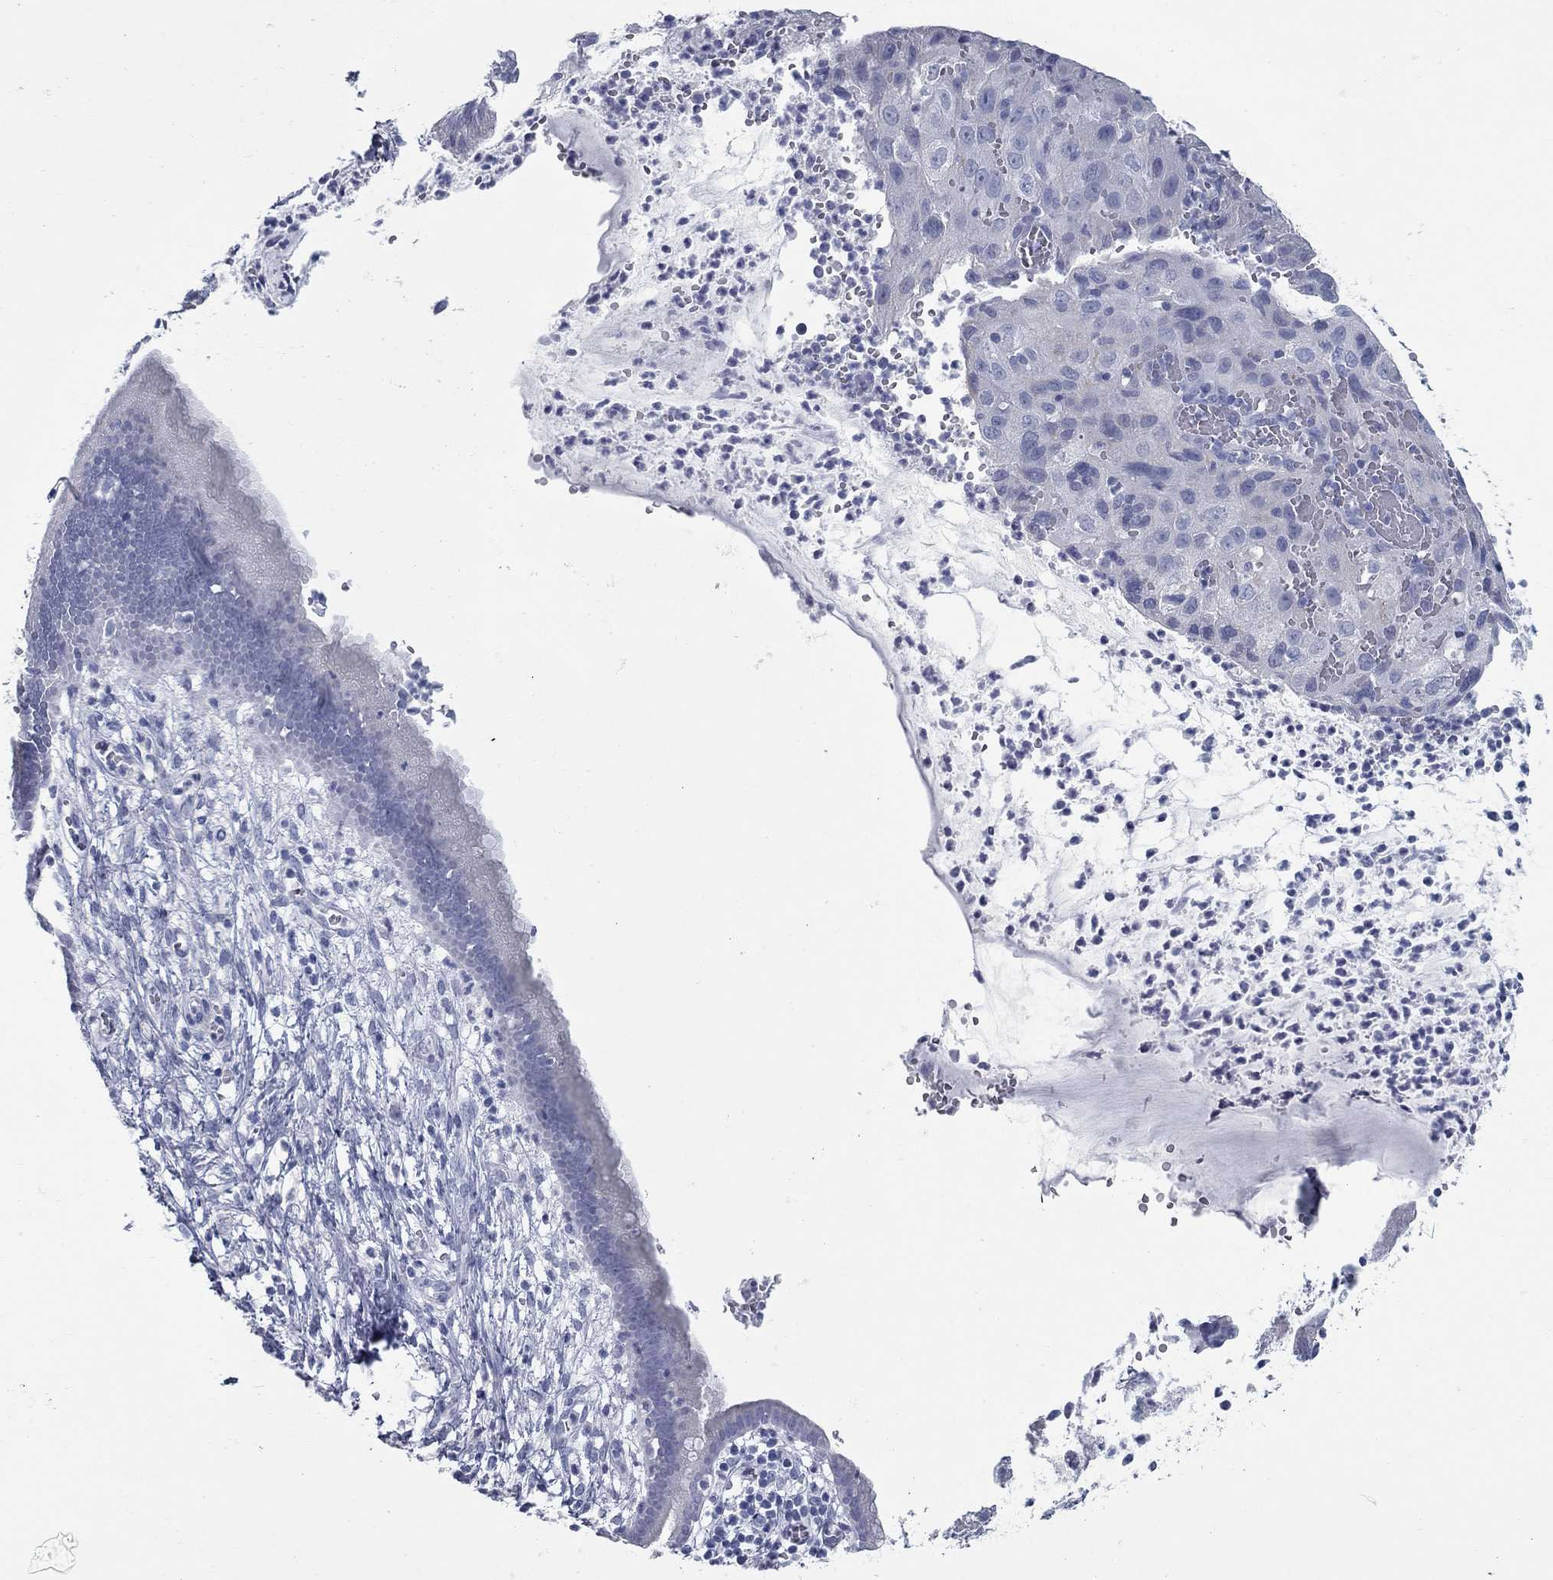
{"staining": {"intensity": "negative", "quantity": "none", "location": "none"}, "tissue": "cervical cancer", "cell_type": "Tumor cells", "image_type": "cancer", "snomed": [{"axis": "morphology", "description": "Squamous cell carcinoma, NOS"}, {"axis": "topography", "description": "Cervix"}], "caption": "DAB (3,3'-diaminobenzidine) immunohistochemical staining of cervical cancer (squamous cell carcinoma) exhibits no significant positivity in tumor cells.", "gene": "KIRREL2", "patient": {"sex": "female", "age": 32}}